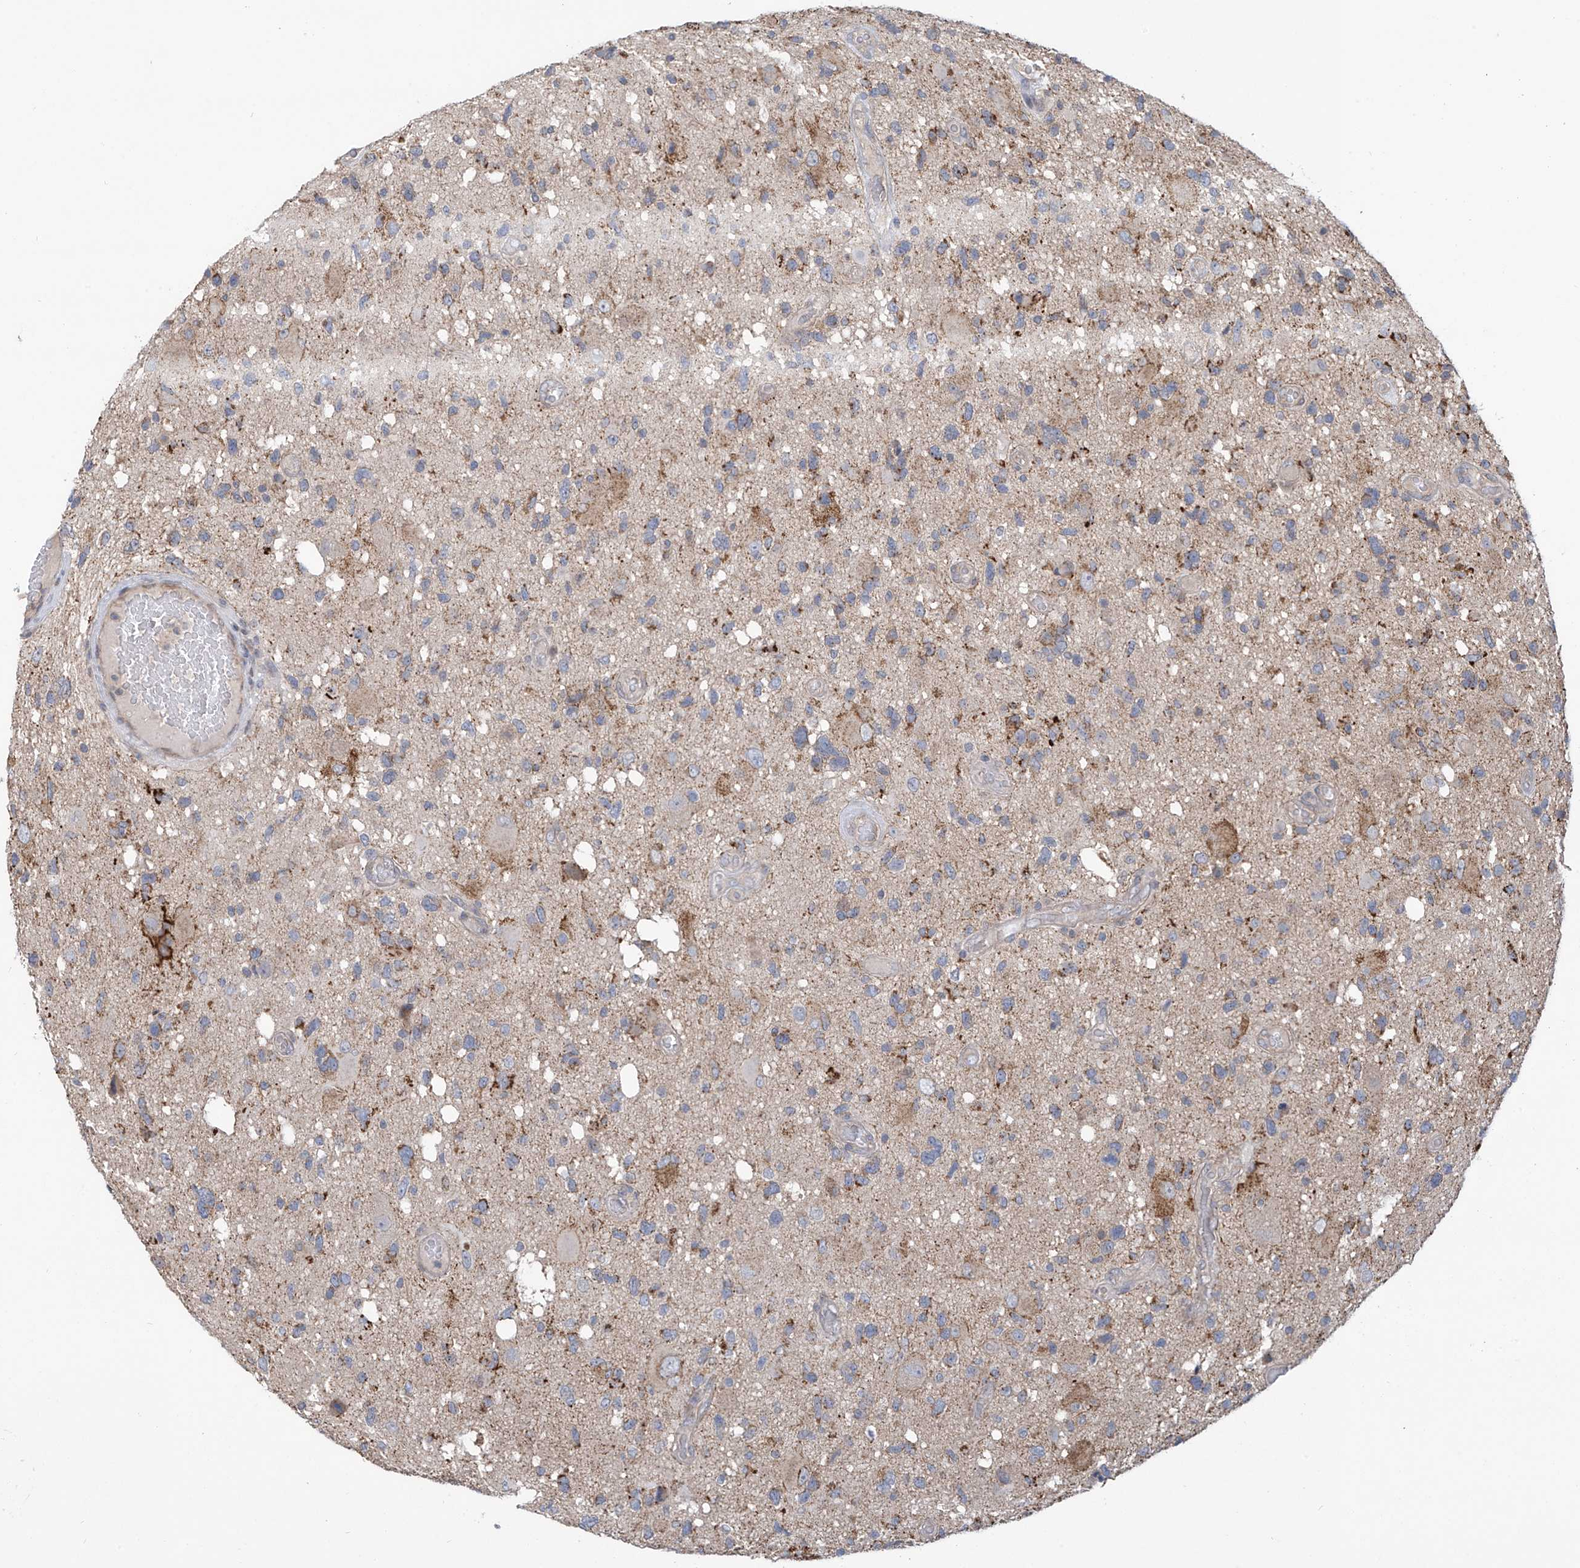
{"staining": {"intensity": "negative", "quantity": "none", "location": "none"}, "tissue": "glioma", "cell_type": "Tumor cells", "image_type": "cancer", "snomed": [{"axis": "morphology", "description": "Glioma, malignant, High grade"}, {"axis": "topography", "description": "Brain"}], "caption": "There is no significant staining in tumor cells of glioma.", "gene": "SCGB1D2", "patient": {"sex": "male", "age": 33}}